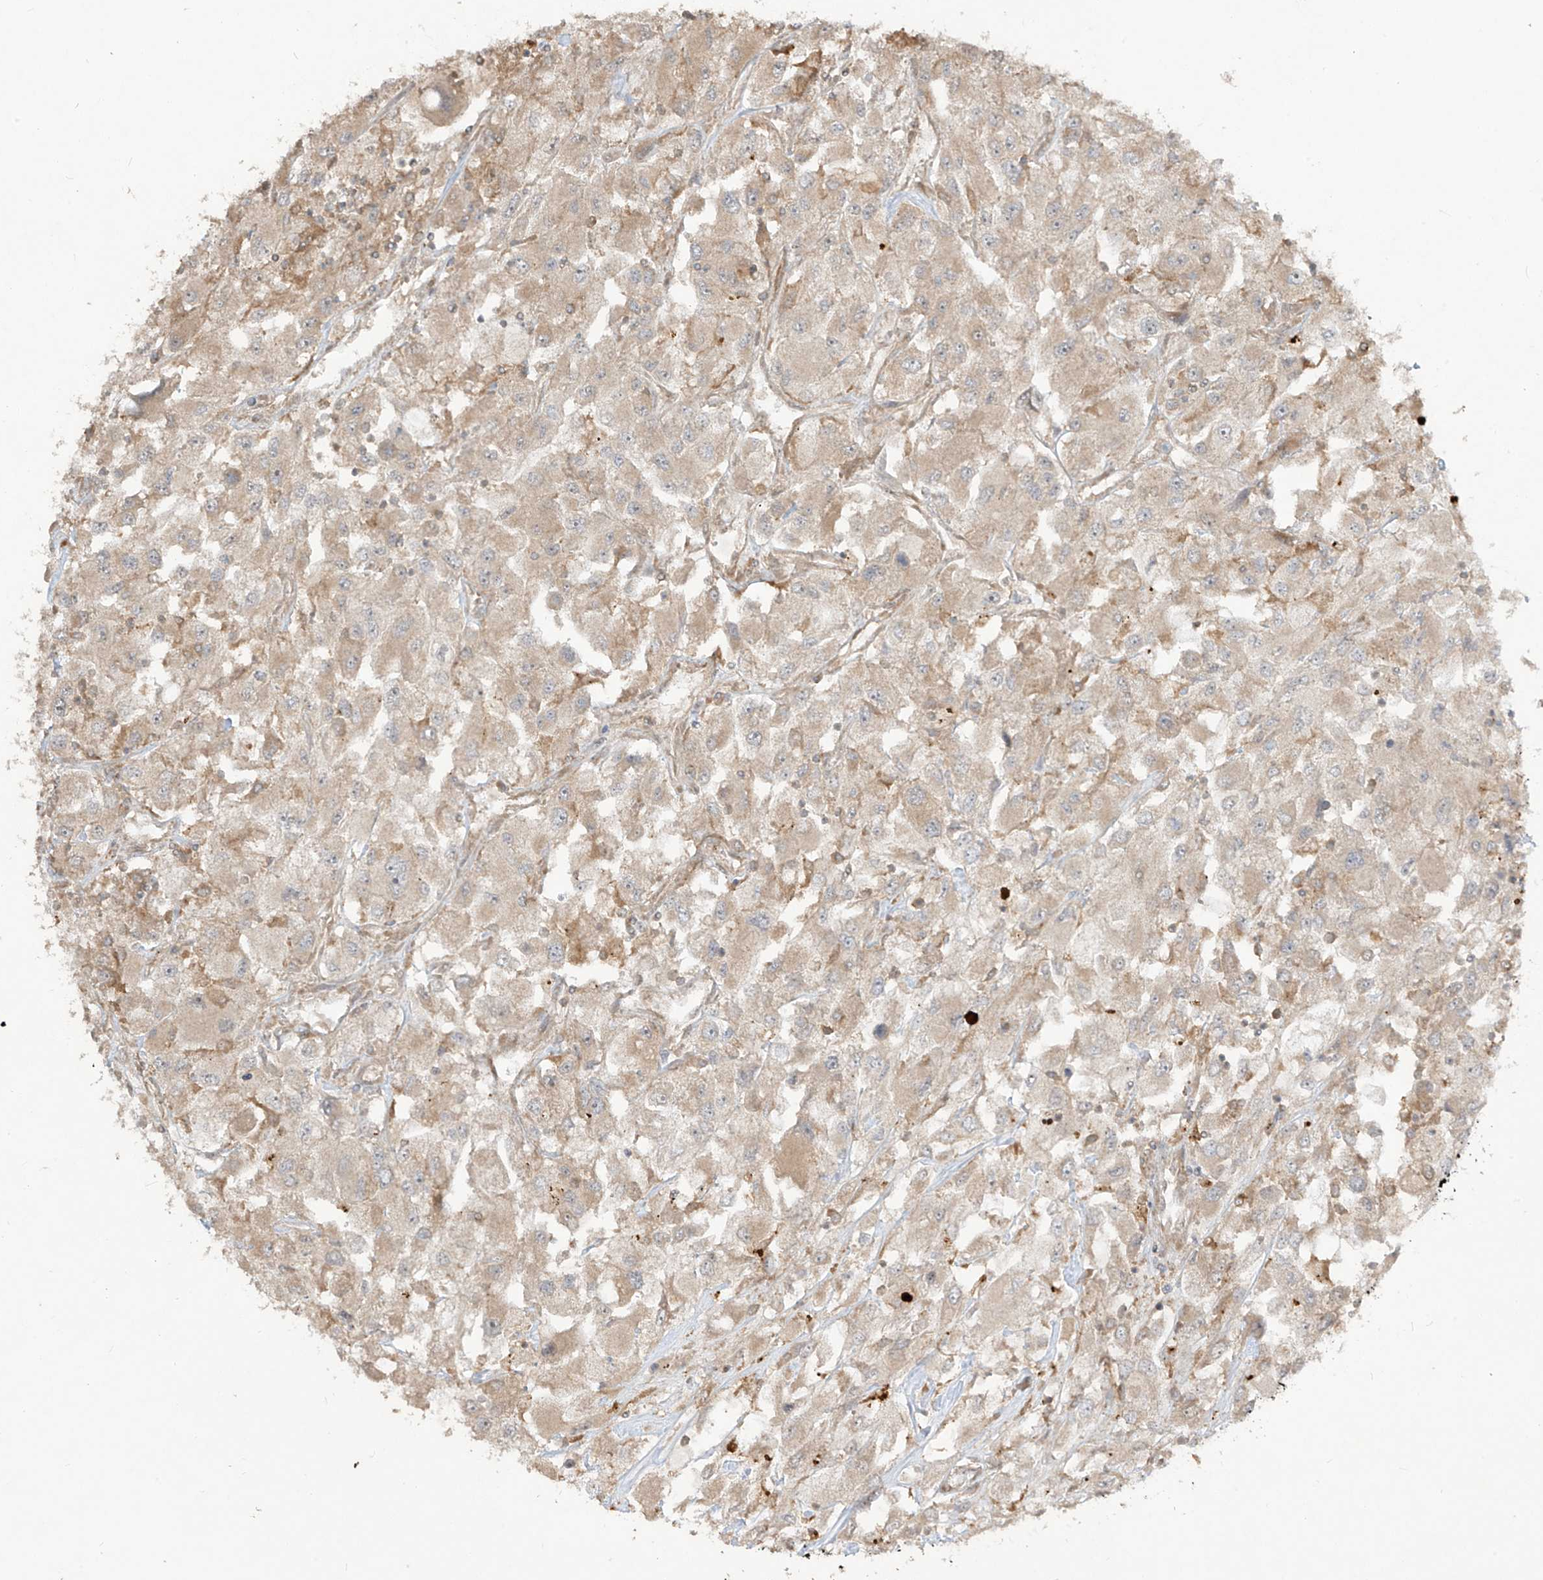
{"staining": {"intensity": "weak", "quantity": ">75%", "location": "cytoplasmic/membranous"}, "tissue": "renal cancer", "cell_type": "Tumor cells", "image_type": "cancer", "snomed": [{"axis": "morphology", "description": "Adenocarcinoma, NOS"}, {"axis": "topography", "description": "Kidney"}], "caption": "A histopathology image showing weak cytoplasmic/membranous positivity in approximately >75% of tumor cells in adenocarcinoma (renal), as visualized by brown immunohistochemical staining.", "gene": "LDAH", "patient": {"sex": "female", "age": 52}}